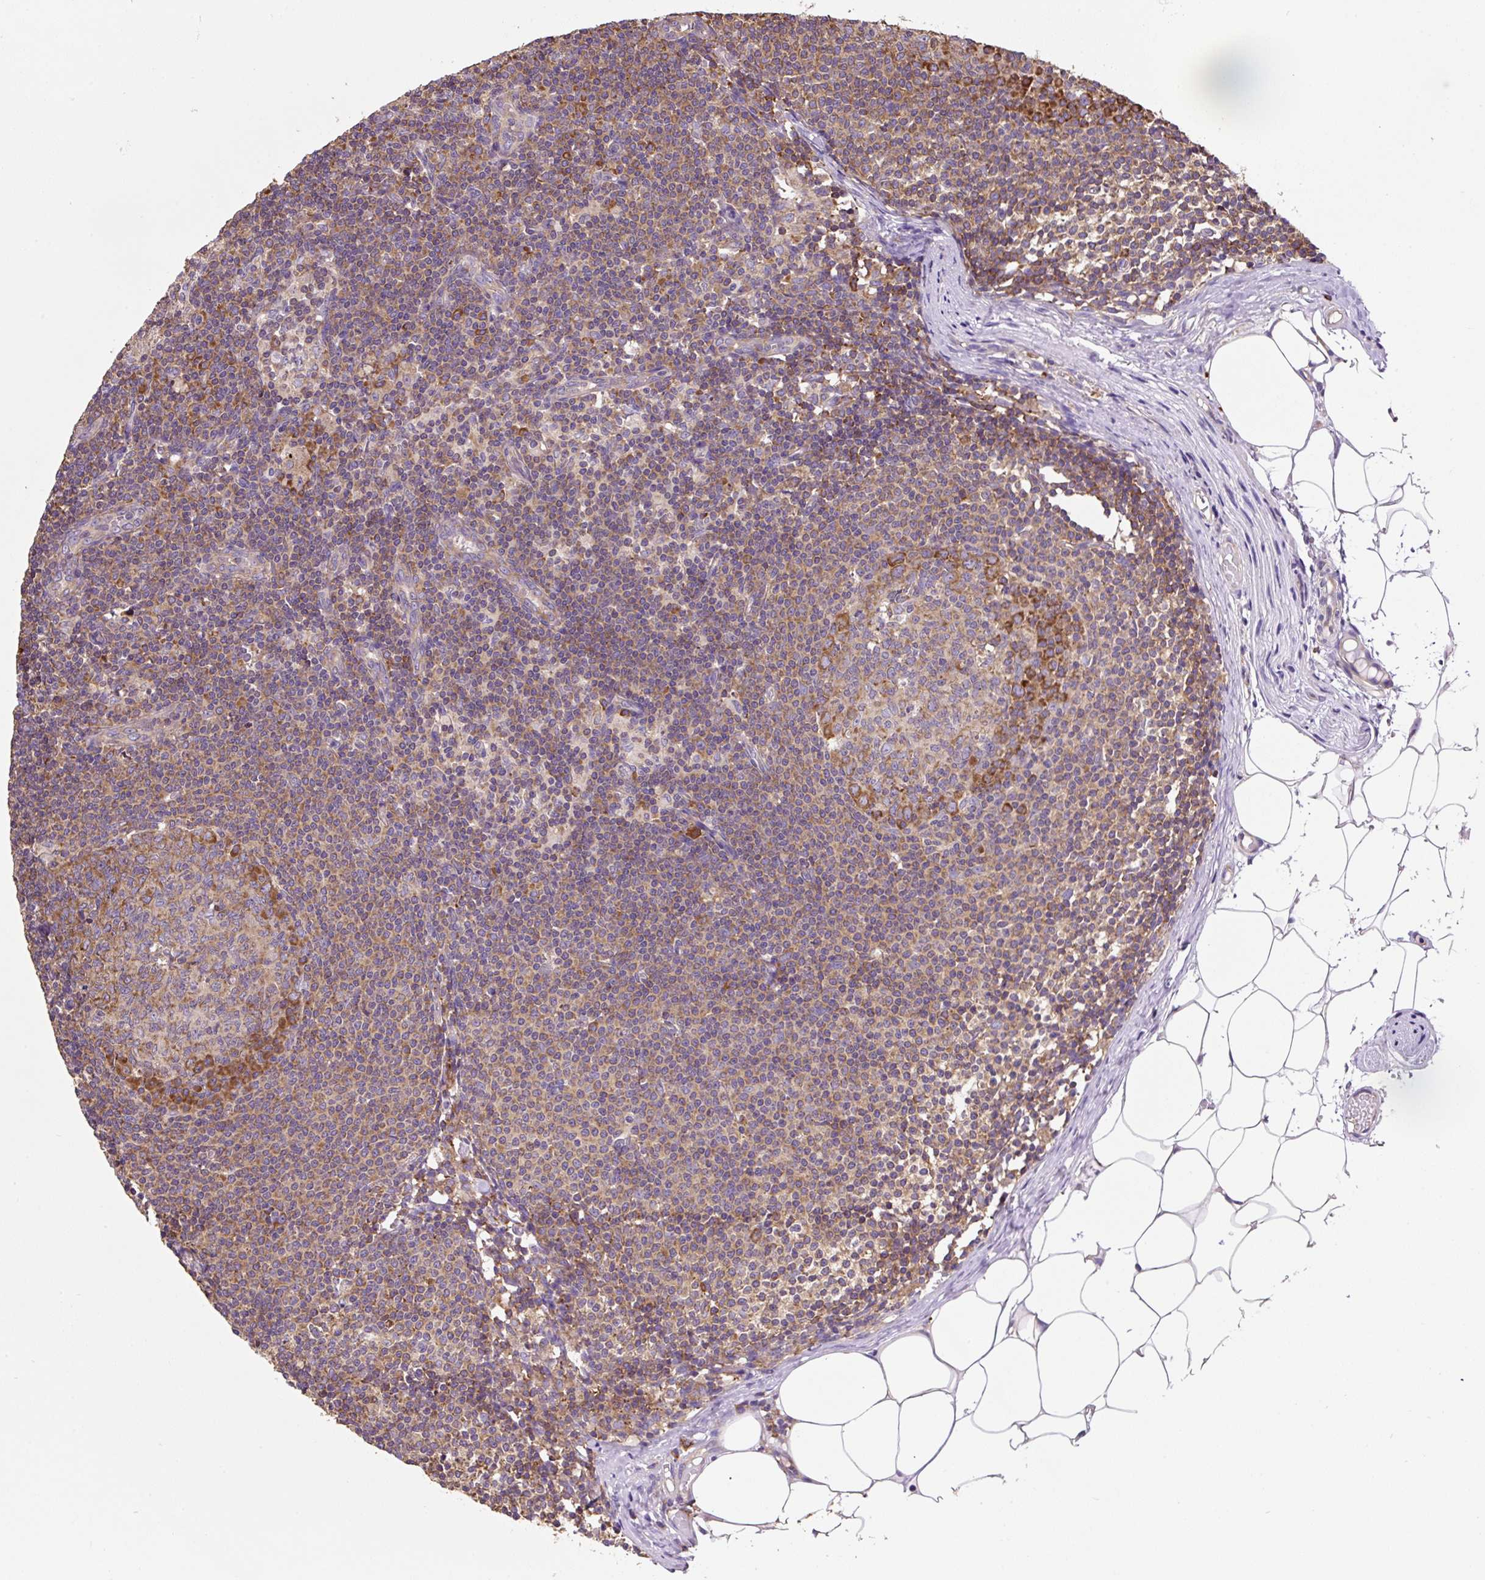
{"staining": {"intensity": "strong", "quantity": "25%-75%", "location": "cytoplasmic/membranous"}, "tissue": "lymph node", "cell_type": "Germinal center cells", "image_type": "normal", "snomed": [{"axis": "morphology", "description": "Normal tissue, NOS"}, {"axis": "topography", "description": "Lymph node"}], "caption": "Approximately 25%-75% of germinal center cells in unremarkable lymph node reveal strong cytoplasmic/membranous protein positivity as visualized by brown immunohistochemical staining.", "gene": "RPS23", "patient": {"sex": "male", "age": 49}}